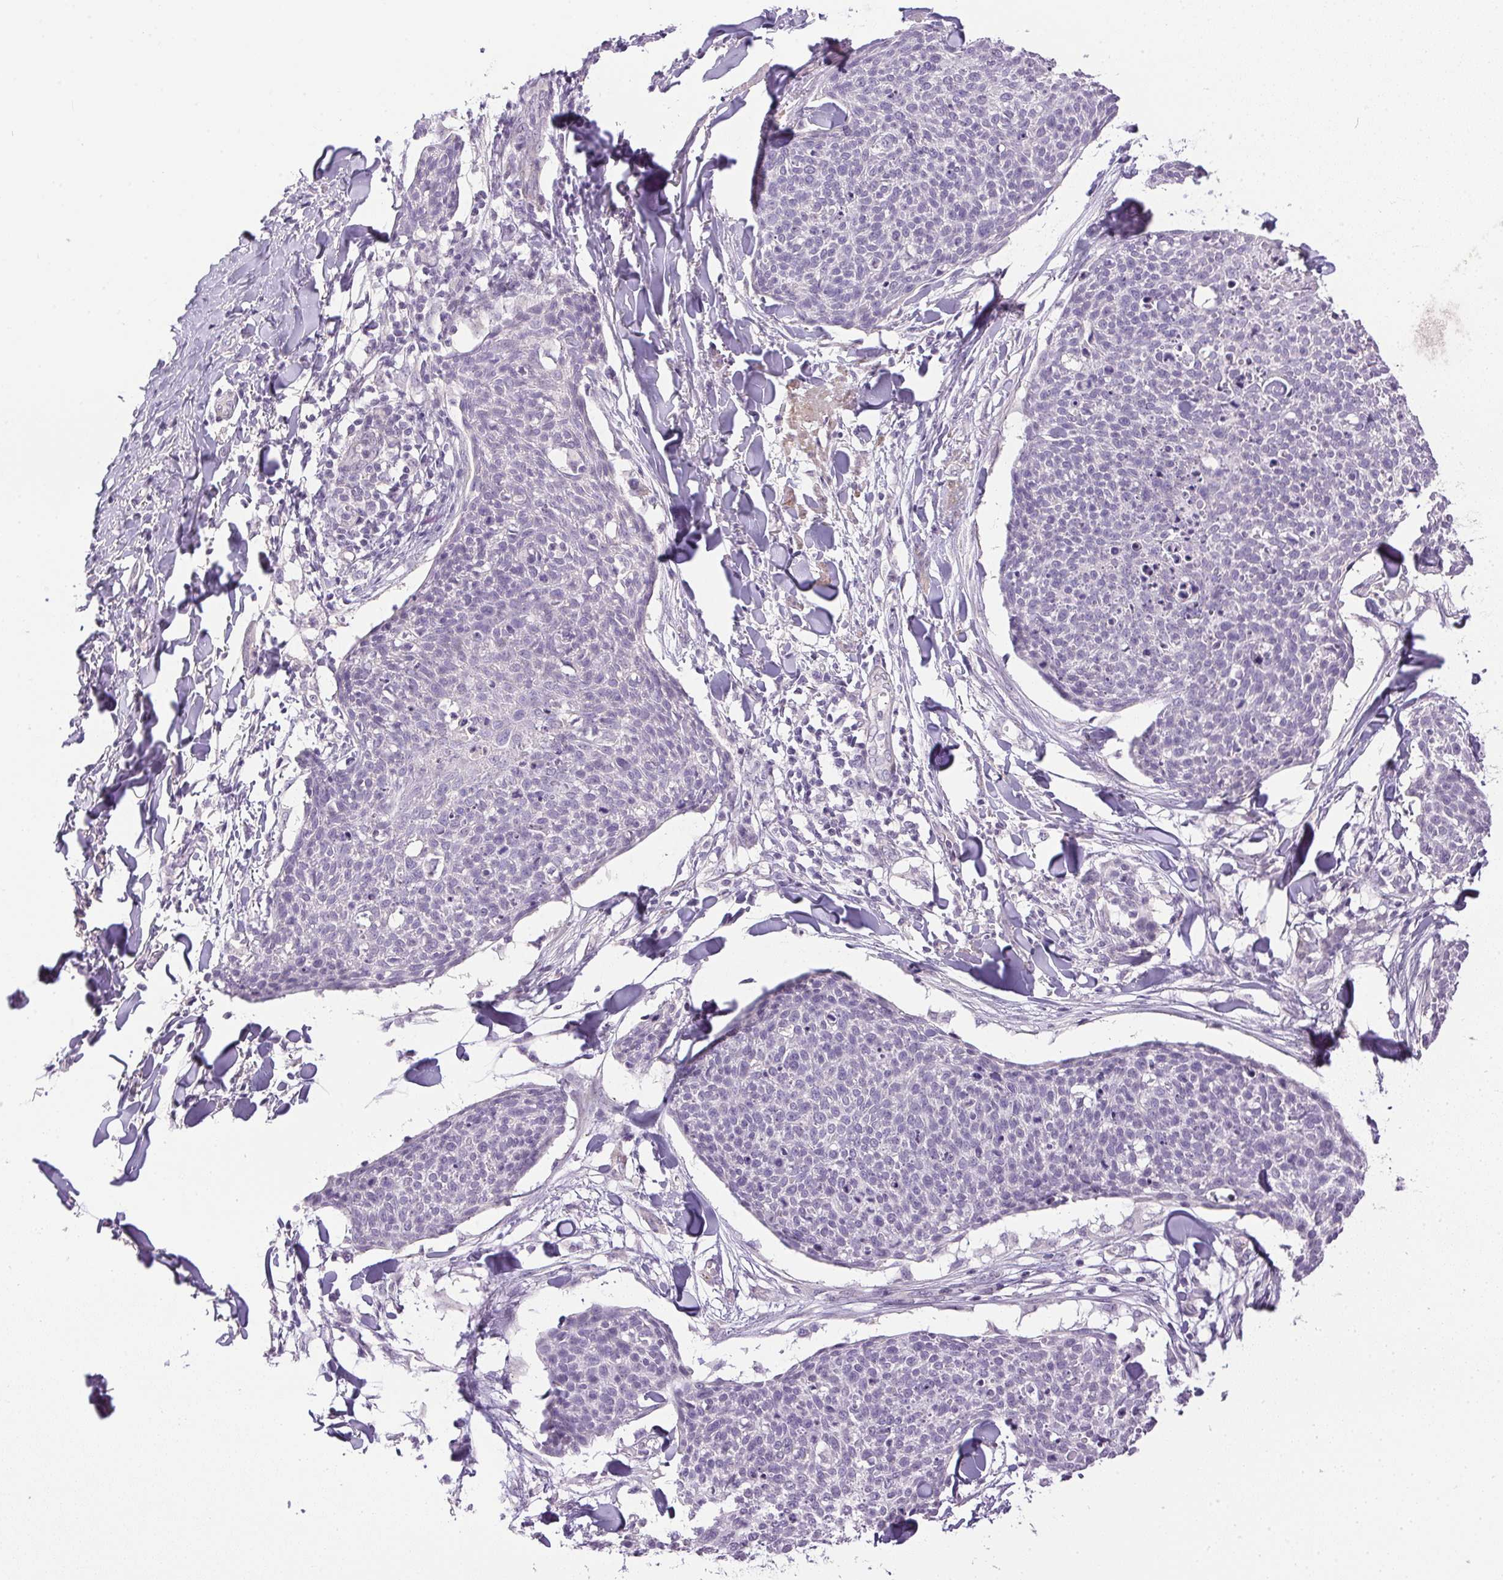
{"staining": {"intensity": "negative", "quantity": "none", "location": "none"}, "tissue": "skin cancer", "cell_type": "Tumor cells", "image_type": "cancer", "snomed": [{"axis": "morphology", "description": "Squamous cell carcinoma, NOS"}, {"axis": "topography", "description": "Skin"}, {"axis": "topography", "description": "Vulva"}], "caption": "IHC photomicrograph of neoplastic tissue: squamous cell carcinoma (skin) stained with DAB displays no significant protein positivity in tumor cells.", "gene": "PRL", "patient": {"sex": "female", "age": 75}}